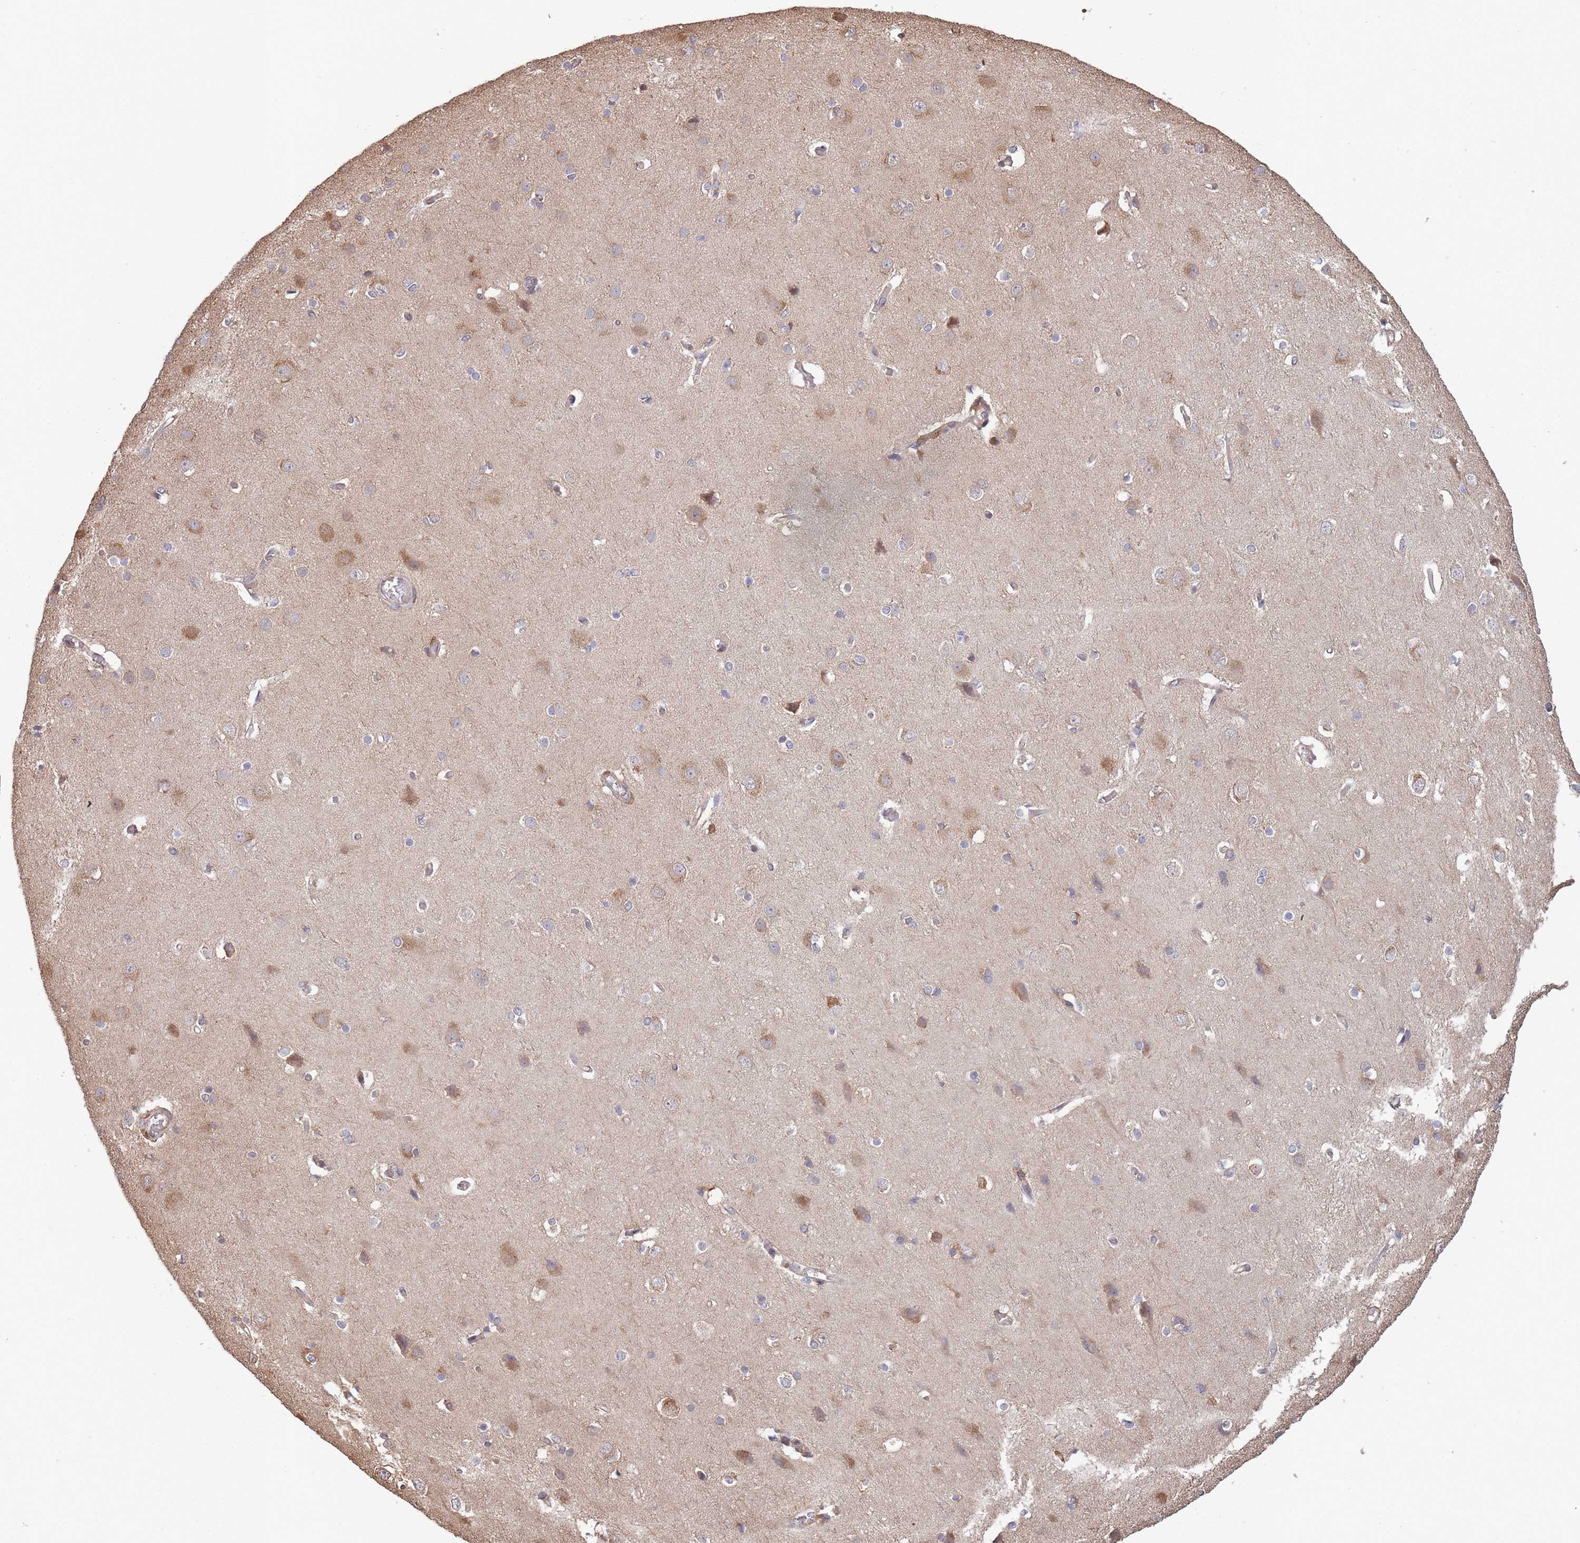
{"staining": {"intensity": "moderate", "quantity": "25%-75%", "location": "cytoplasmic/membranous"}, "tissue": "cerebral cortex", "cell_type": "Endothelial cells", "image_type": "normal", "snomed": [{"axis": "morphology", "description": "Normal tissue, NOS"}, {"axis": "topography", "description": "Cerebral cortex"}], "caption": "Moderate cytoplasmic/membranous expression is identified in about 25%-75% of endothelial cells in benign cerebral cortex.", "gene": "ARL13B", "patient": {"sex": "male", "age": 37}}